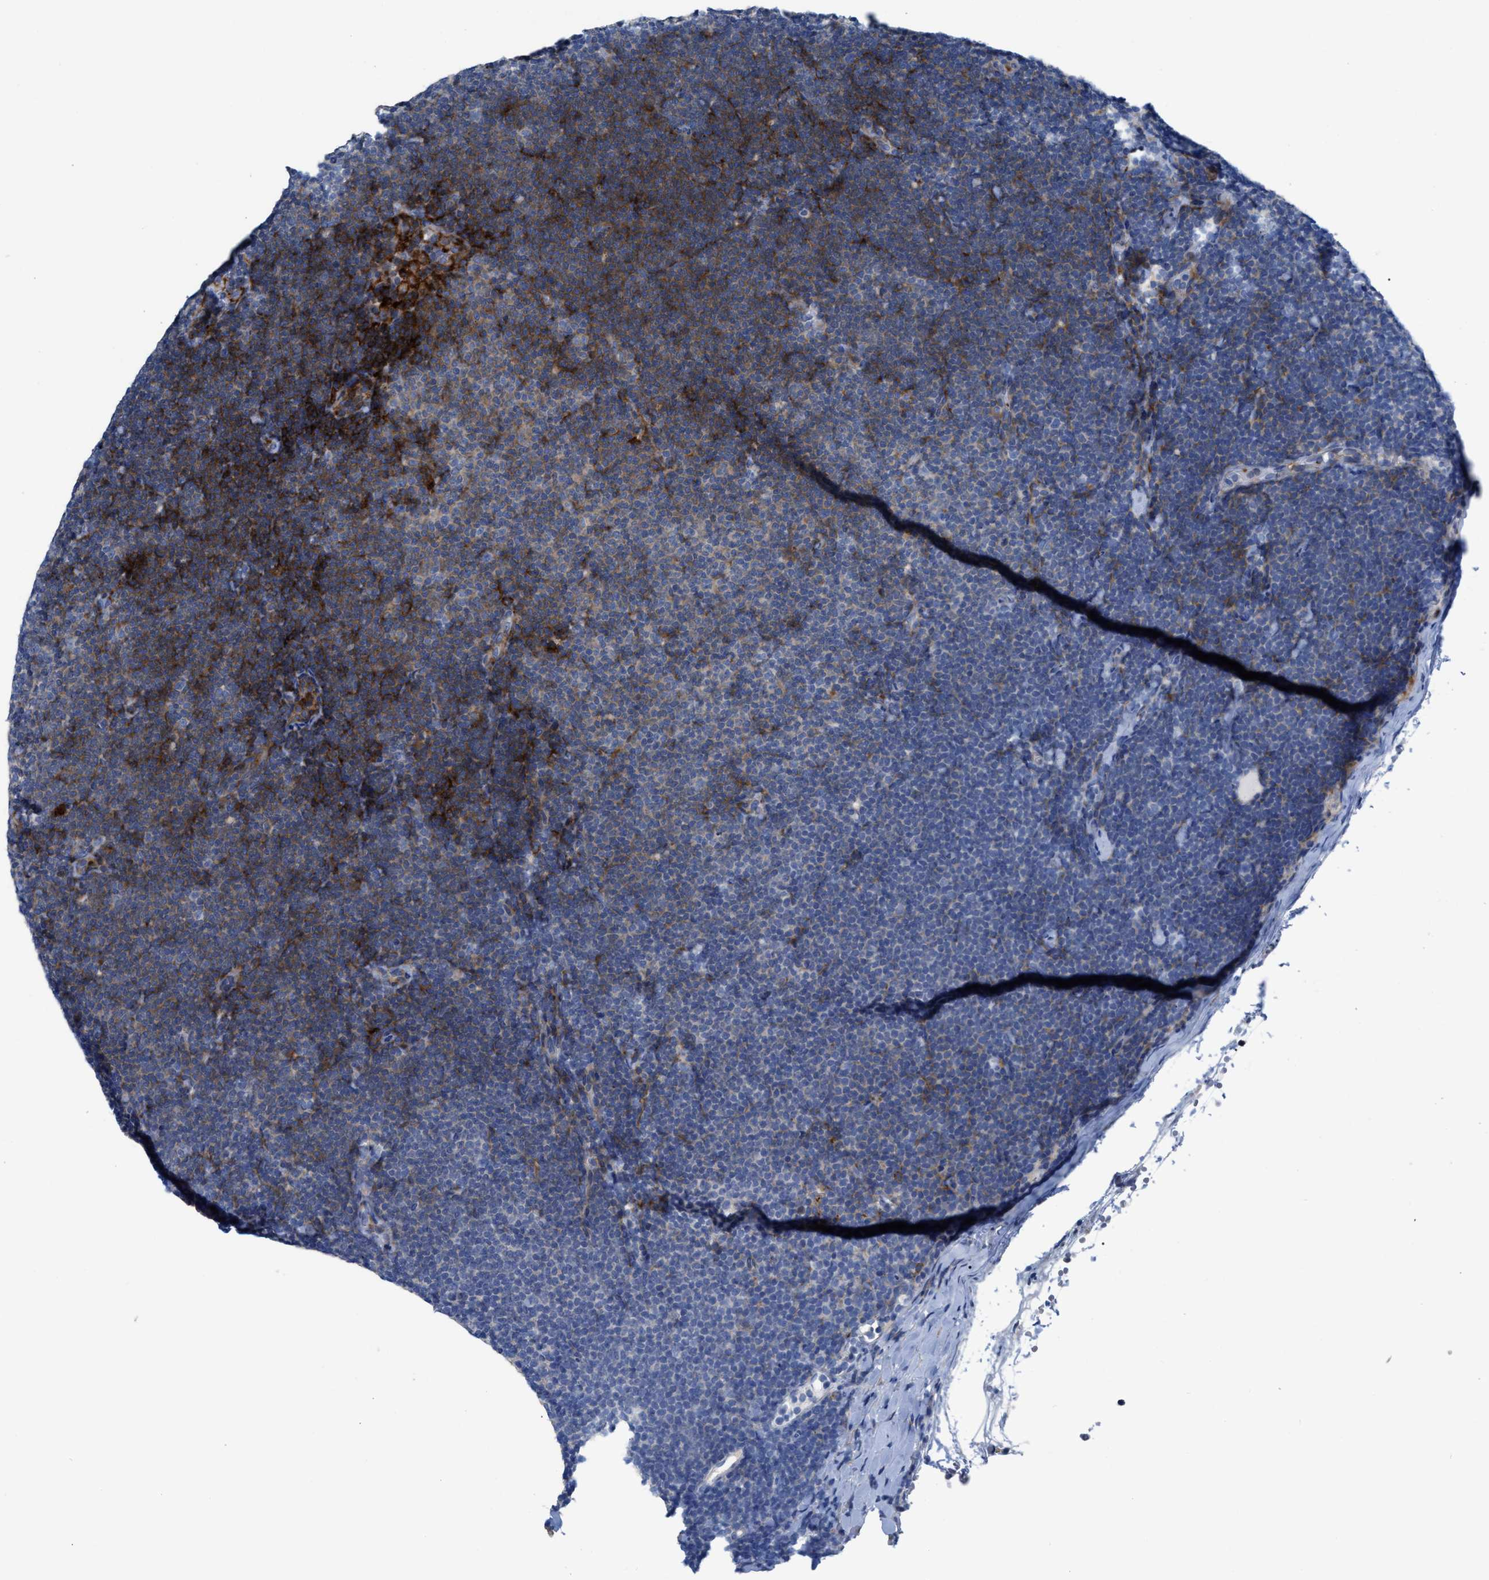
{"staining": {"intensity": "moderate", "quantity": "25%-75%", "location": "cytoplasmic/membranous"}, "tissue": "lymphoma", "cell_type": "Tumor cells", "image_type": "cancer", "snomed": [{"axis": "morphology", "description": "Malignant lymphoma, non-Hodgkin's type, Low grade"}, {"axis": "topography", "description": "Lymph node"}], "caption": "A photomicrograph of human lymphoma stained for a protein exhibits moderate cytoplasmic/membranous brown staining in tumor cells.", "gene": "PRMT2", "patient": {"sex": "female", "age": 53}}